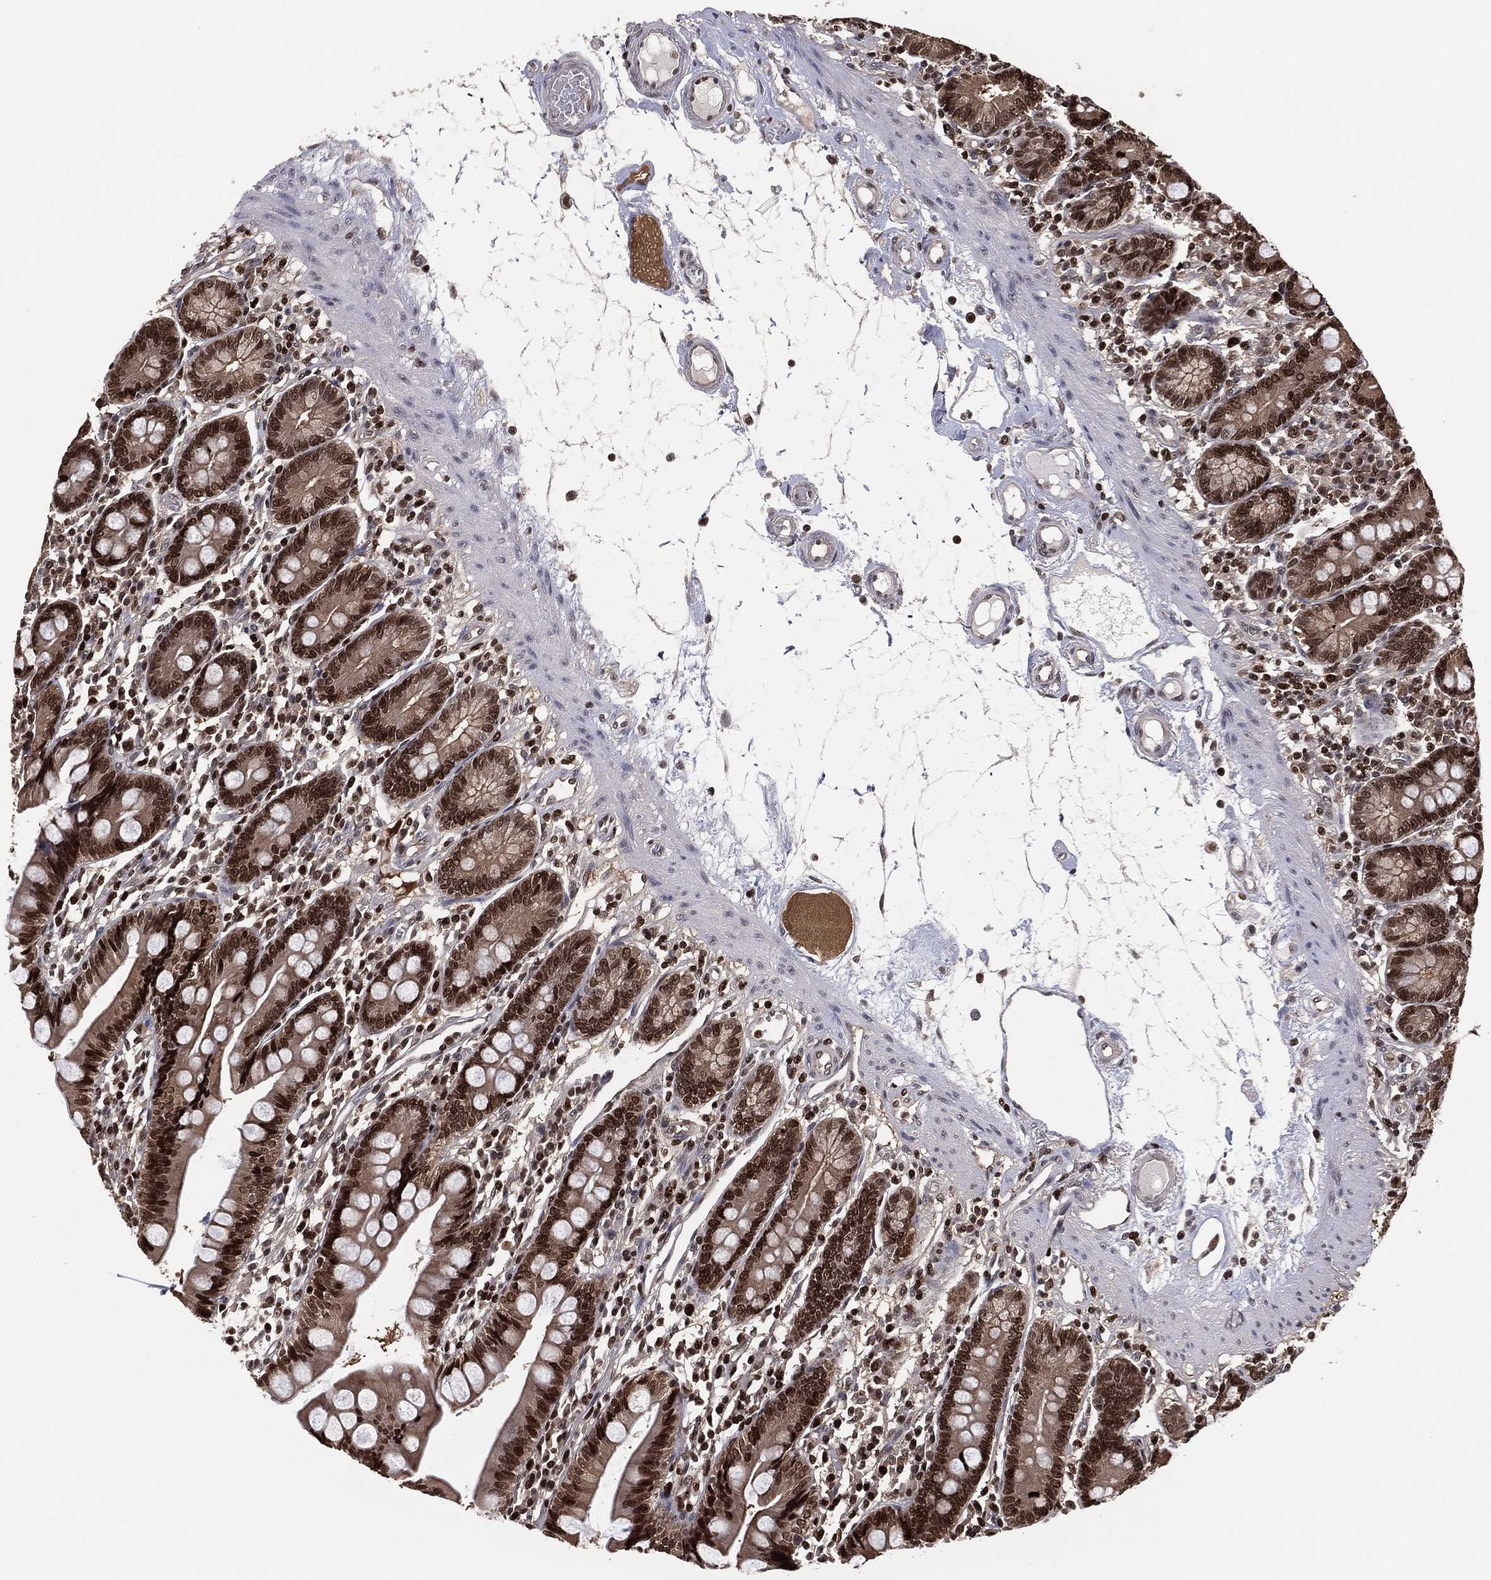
{"staining": {"intensity": "strong", "quantity": ">75%", "location": "nuclear"}, "tissue": "small intestine", "cell_type": "Glandular cells", "image_type": "normal", "snomed": [{"axis": "morphology", "description": "Normal tissue, NOS"}, {"axis": "topography", "description": "Small intestine"}], "caption": "IHC micrograph of benign small intestine: human small intestine stained using immunohistochemistry reveals high levels of strong protein expression localized specifically in the nuclear of glandular cells, appearing as a nuclear brown color.", "gene": "PSMA1", "patient": {"sex": "male", "age": 88}}